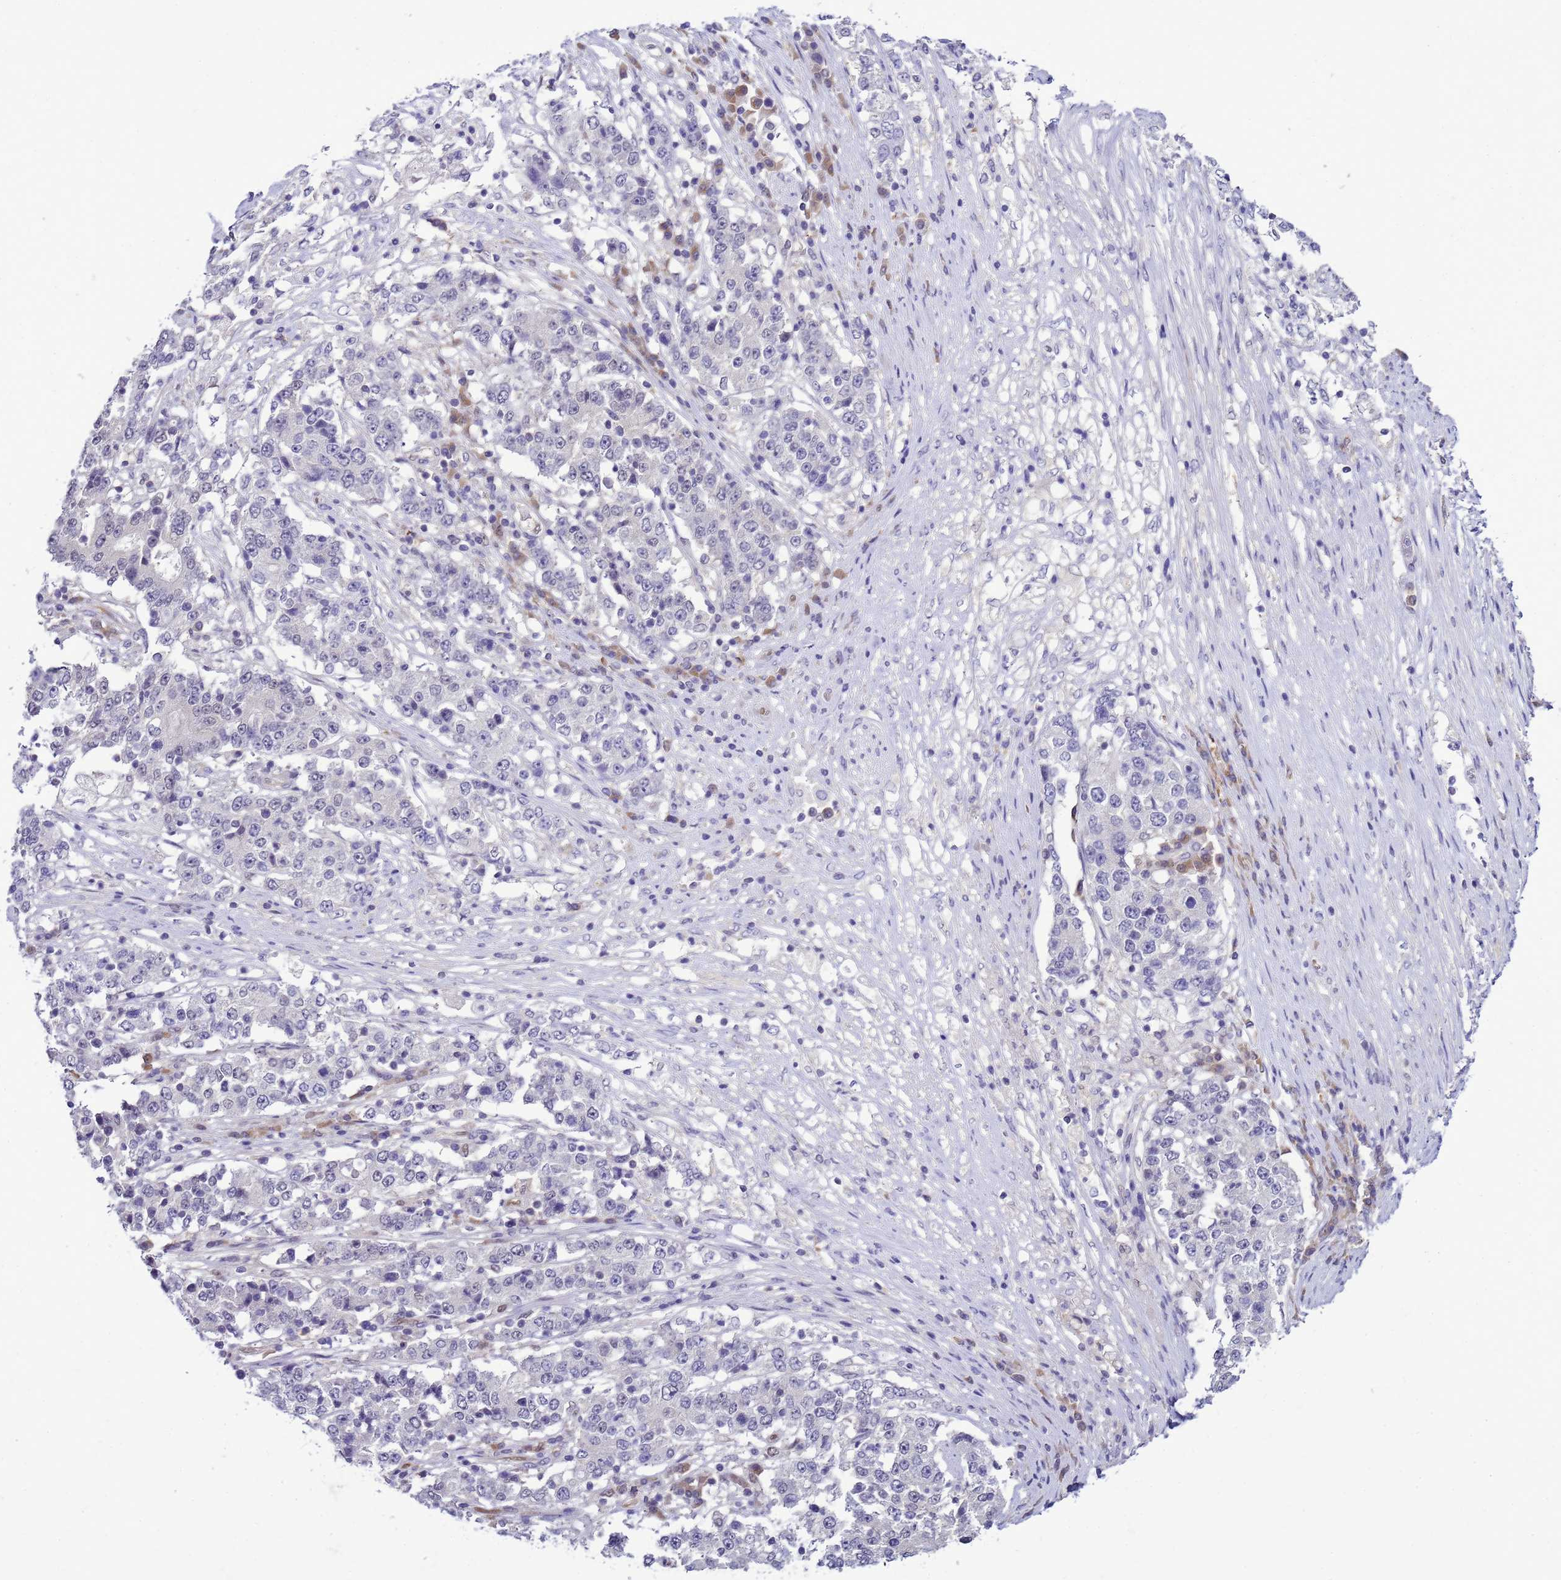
{"staining": {"intensity": "negative", "quantity": "none", "location": "none"}, "tissue": "stomach cancer", "cell_type": "Tumor cells", "image_type": "cancer", "snomed": [{"axis": "morphology", "description": "Adenocarcinoma, NOS"}, {"axis": "topography", "description": "Stomach"}], "caption": "Adenocarcinoma (stomach) was stained to show a protein in brown. There is no significant expression in tumor cells.", "gene": "DDI2", "patient": {"sex": "male", "age": 59}}